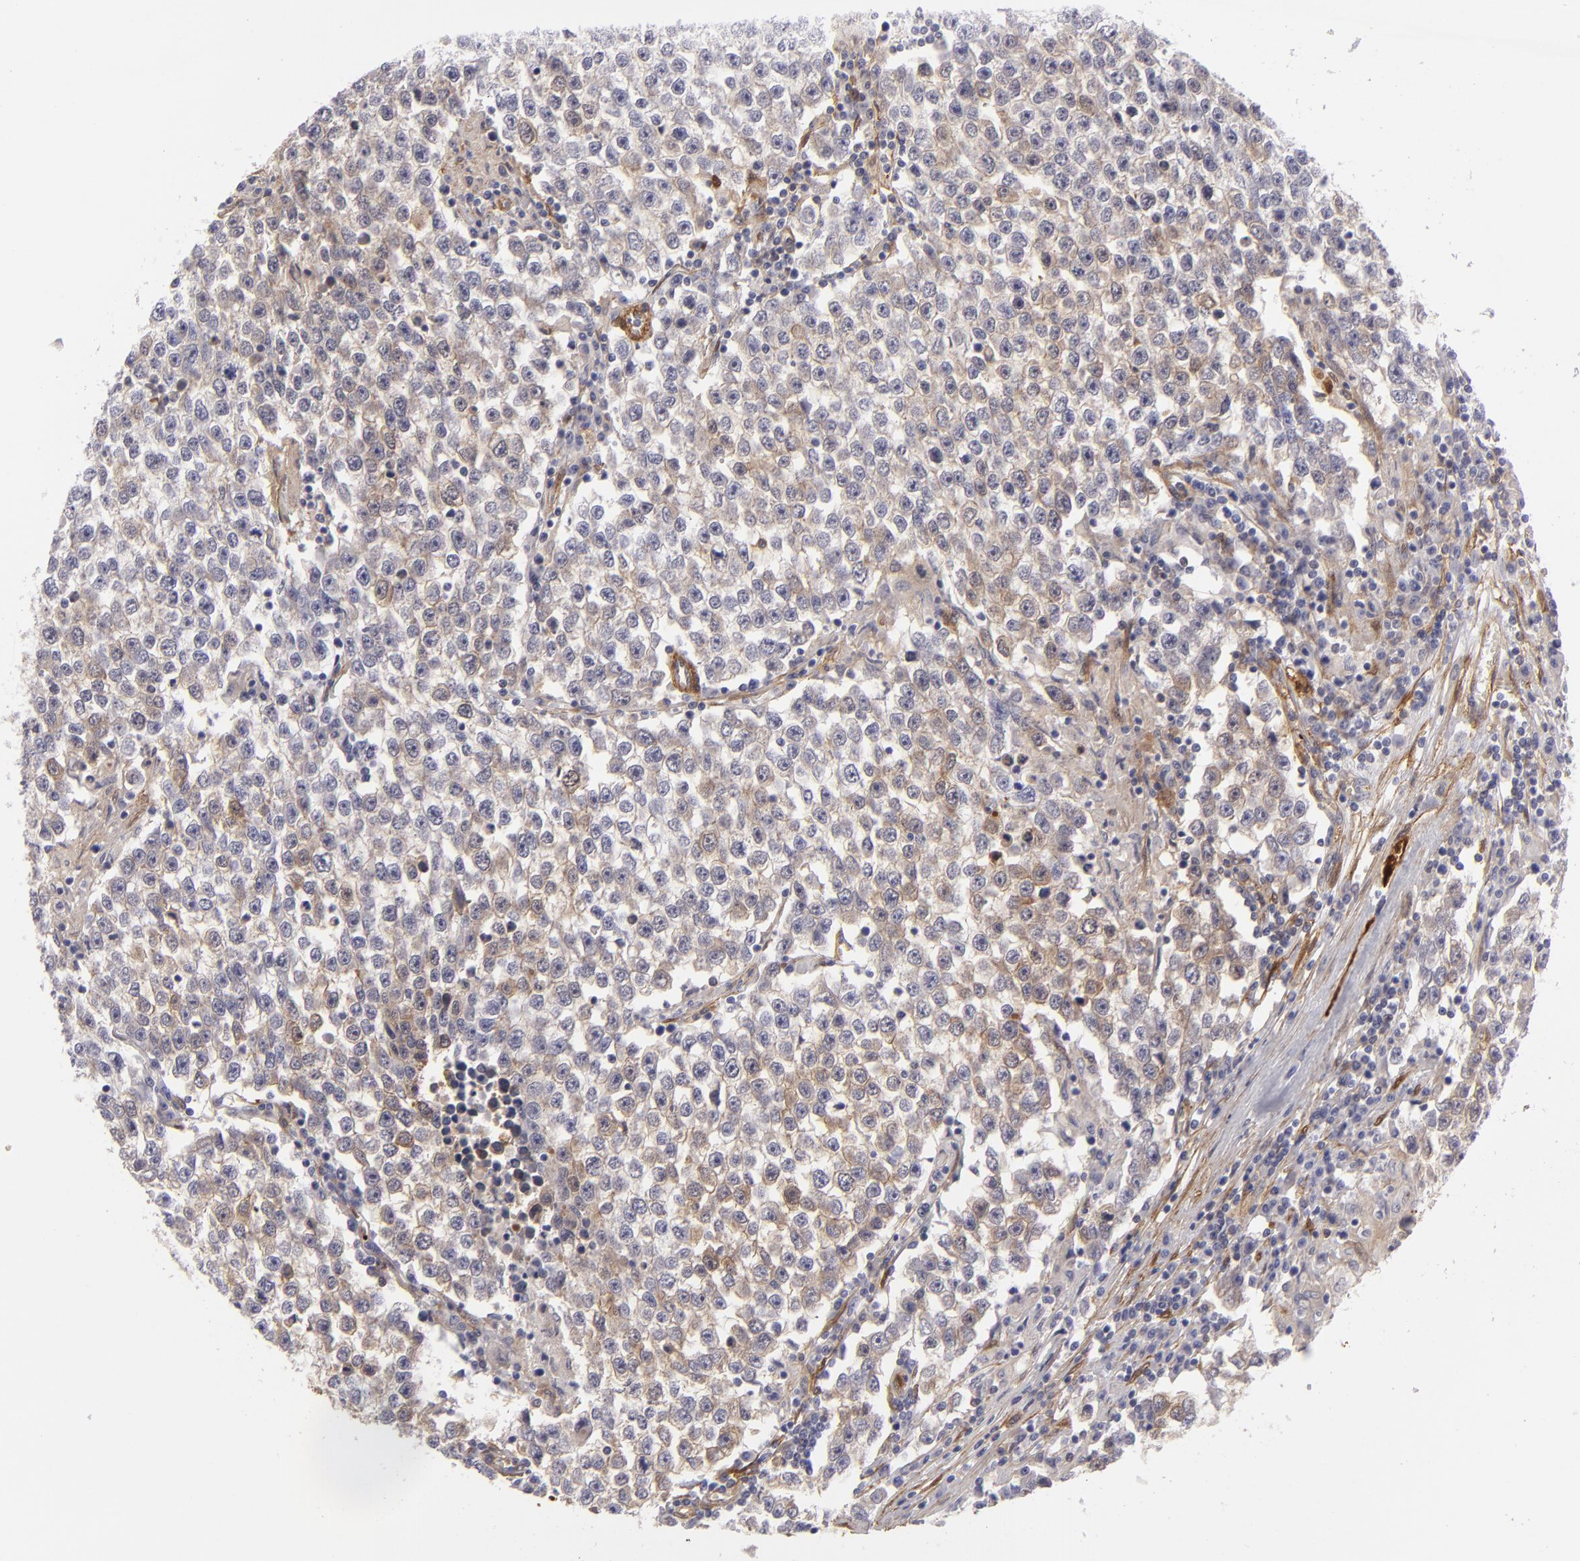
{"staining": {"intensity": "weak", "quantity": ">75%", "location": "cytoplasmic/membranous"}, "tissue": "testis cancer", "cell_type": "Tumor cells", "image_type": "cancer", "snomed": [{"axis": "morphology", "description": "Seminoma, NOS"}, {"axis": "topography", "description": "Testis"}], "caption": "DAB immunohistochemical staining of human testis seminoma shows weak cytoplasmic/membranous protein positivity in about >75% of tumor cells.", "gene": "VCL", "patient": {"sex": "male", "age": 36}}